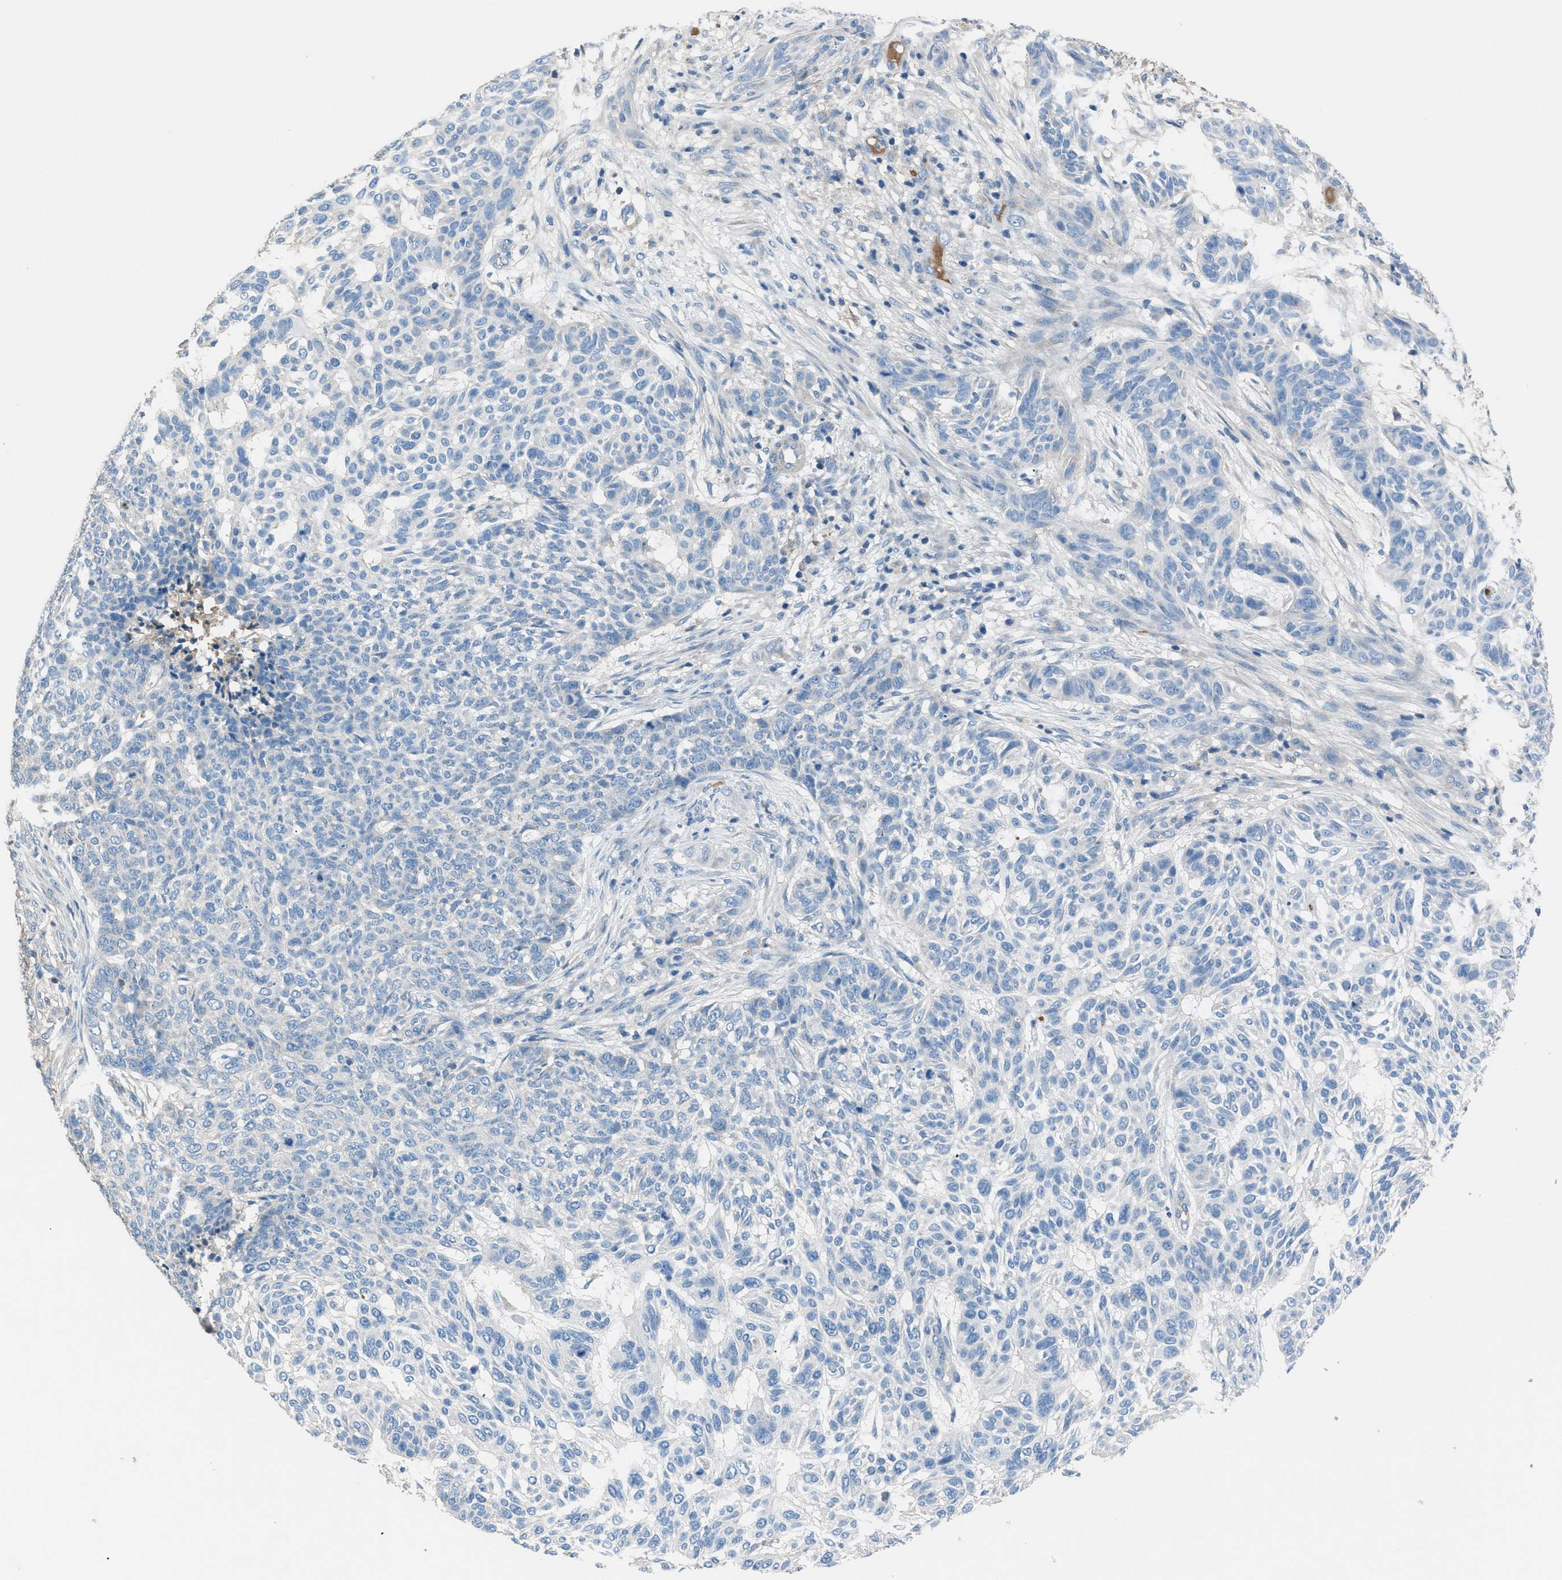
{"staining": {"intensity": "negative", "quantity": "none", "location": "none"}, "tissue": "skin cancer", "cell_type": "Tumor cells", "image_type": "cancer", "snomed": [{"axis": "morphology", "description": "Basal cell carcinoma"}, {"axis": "topography", "description": "Skin"}], "caption": "This micrograph is of skin cancer stained with immunohistochemistry to label a protein in brown with the nuclei are counter-stained blue. There is no staining in tumor cells. (DAB immunohistochemistry (IHC) visualized using brightfield microscopy, high magnification).", "gene": "SGCZ", "patient": {"sex": "male", "age": 85}}